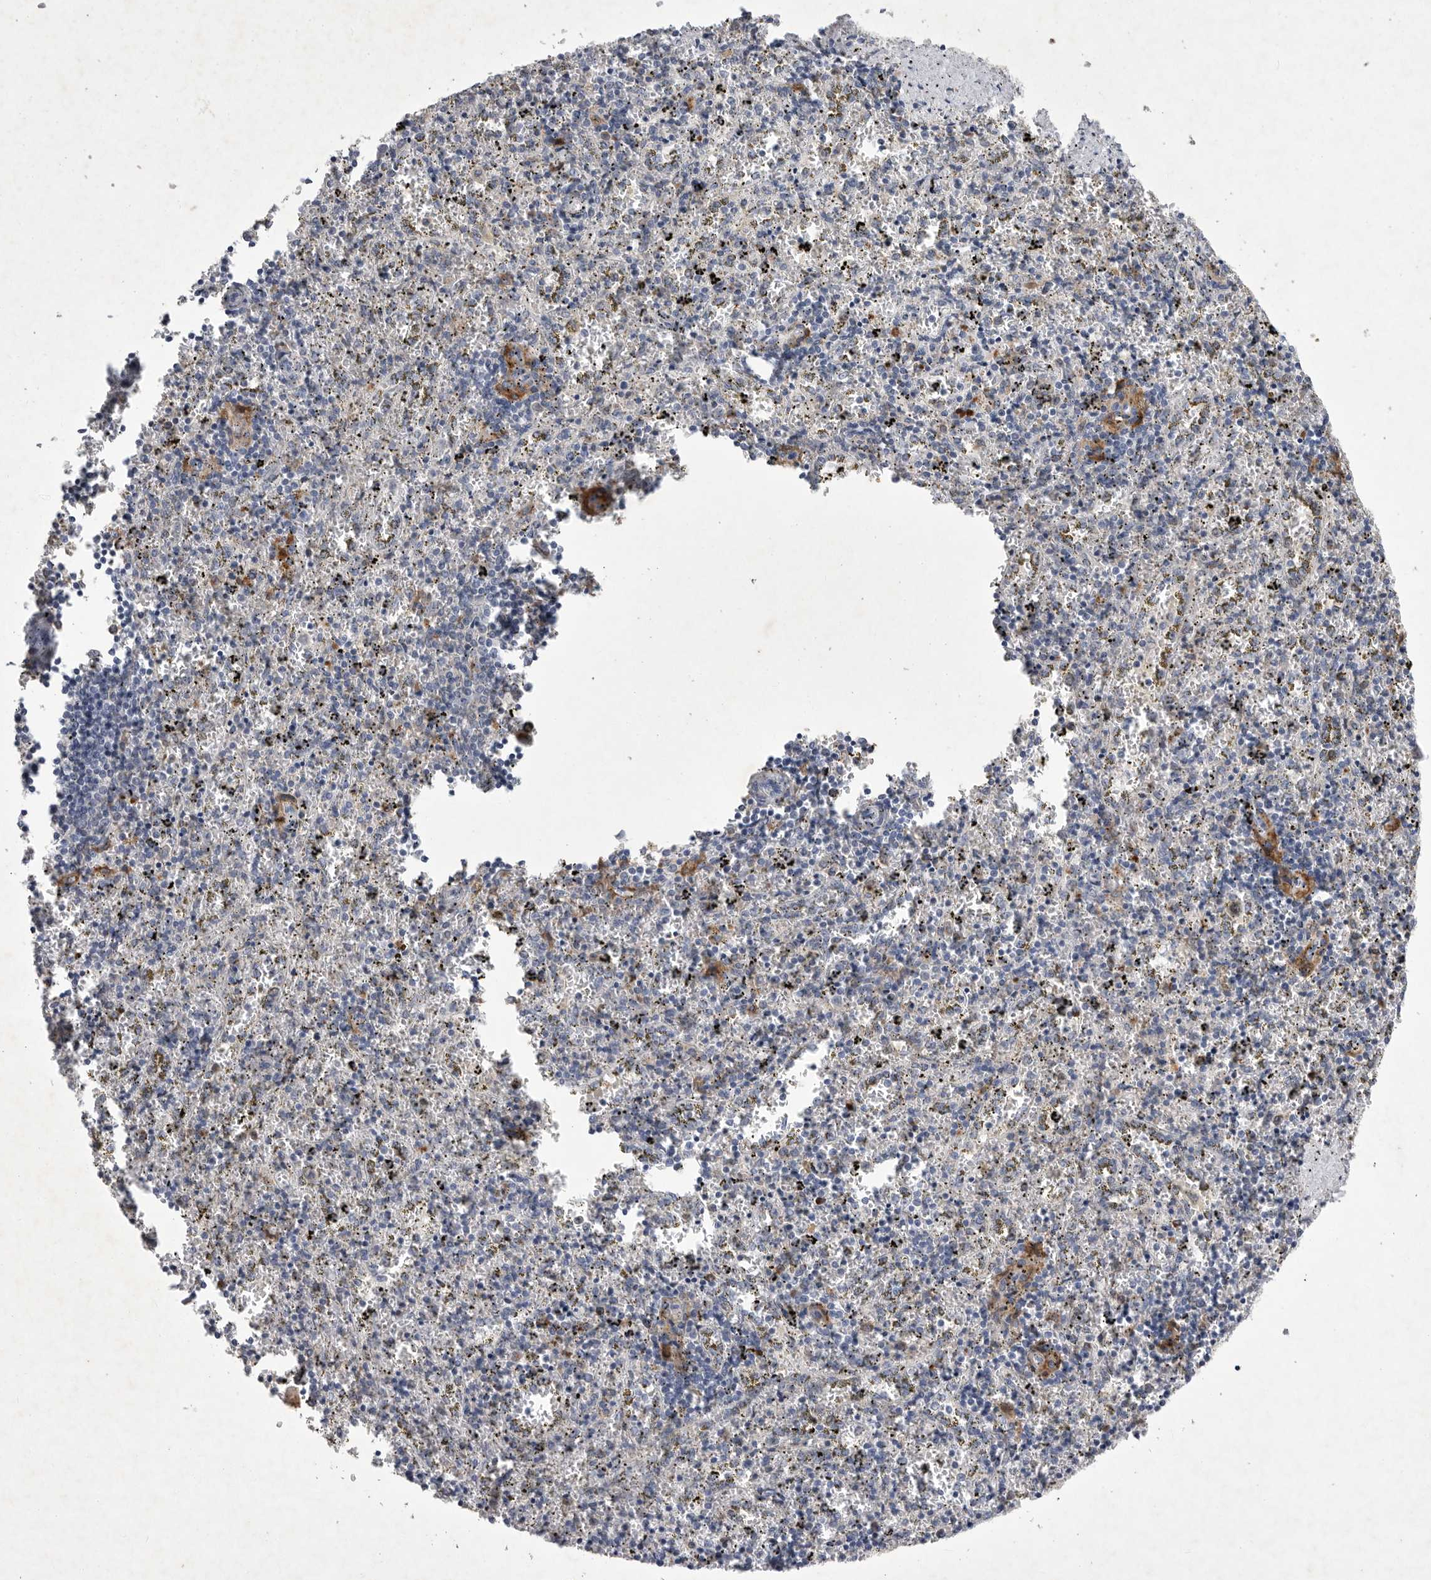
{"staining": {"intensity": "weak", "quantity": "<25%", "location": "cytoplasmic/membranous"}, "tissue": "spleen", "cell_type": "Cells in red pulp", "image_type": "normal", "snomed": [{"axis": "morphology", "description": "Normal tissue, NOS"}, {"axis": "topography", "description": "Spleen"}], "caption": "Image shows no protein positivity in cells in red pulp of benign spleen.", "gene": "SIGLEC10", "patient": {"sex": "male", "age": 11}}